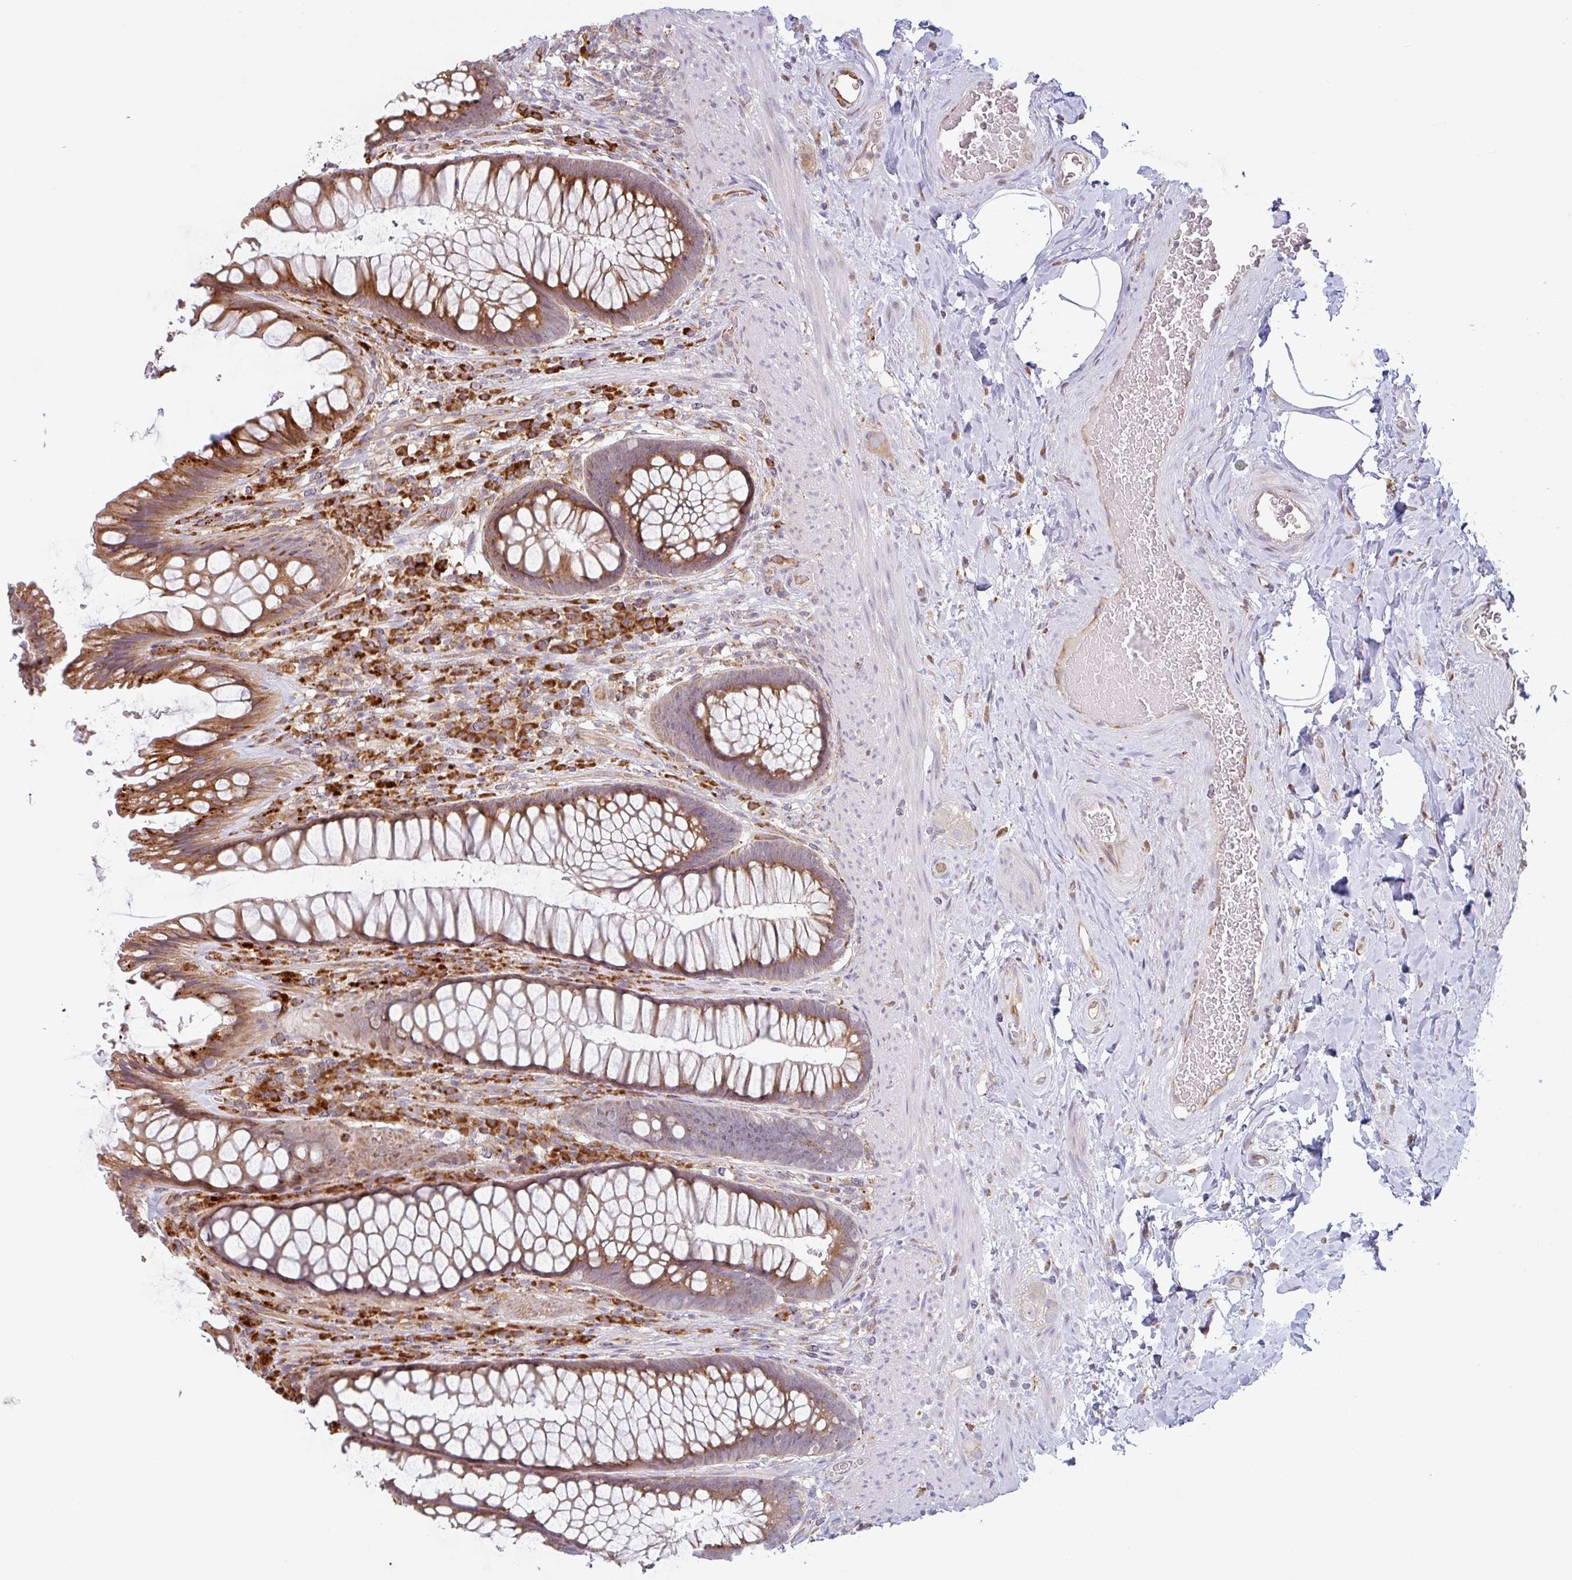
{"staining": {"intensity": "moderate", "quantity": ">75%", "location": "cytoplasmic/membranous"}, "tissue": "rectum", "cell_type": "Glandular cells", "image_type": "normal", "snomed": [{"axis": "morphology", "description": "Normal tissue, NOS"}, {"axis": "topography", "description": "Rectum"}], "caption": "Glandular cells reveal medium levels of moderate cytoplasmic/membranous positivity in about >75% of cells in unremarkable human rectum.", "gene": "RIT1", "patient": {"sex": "male", "age": 53}}